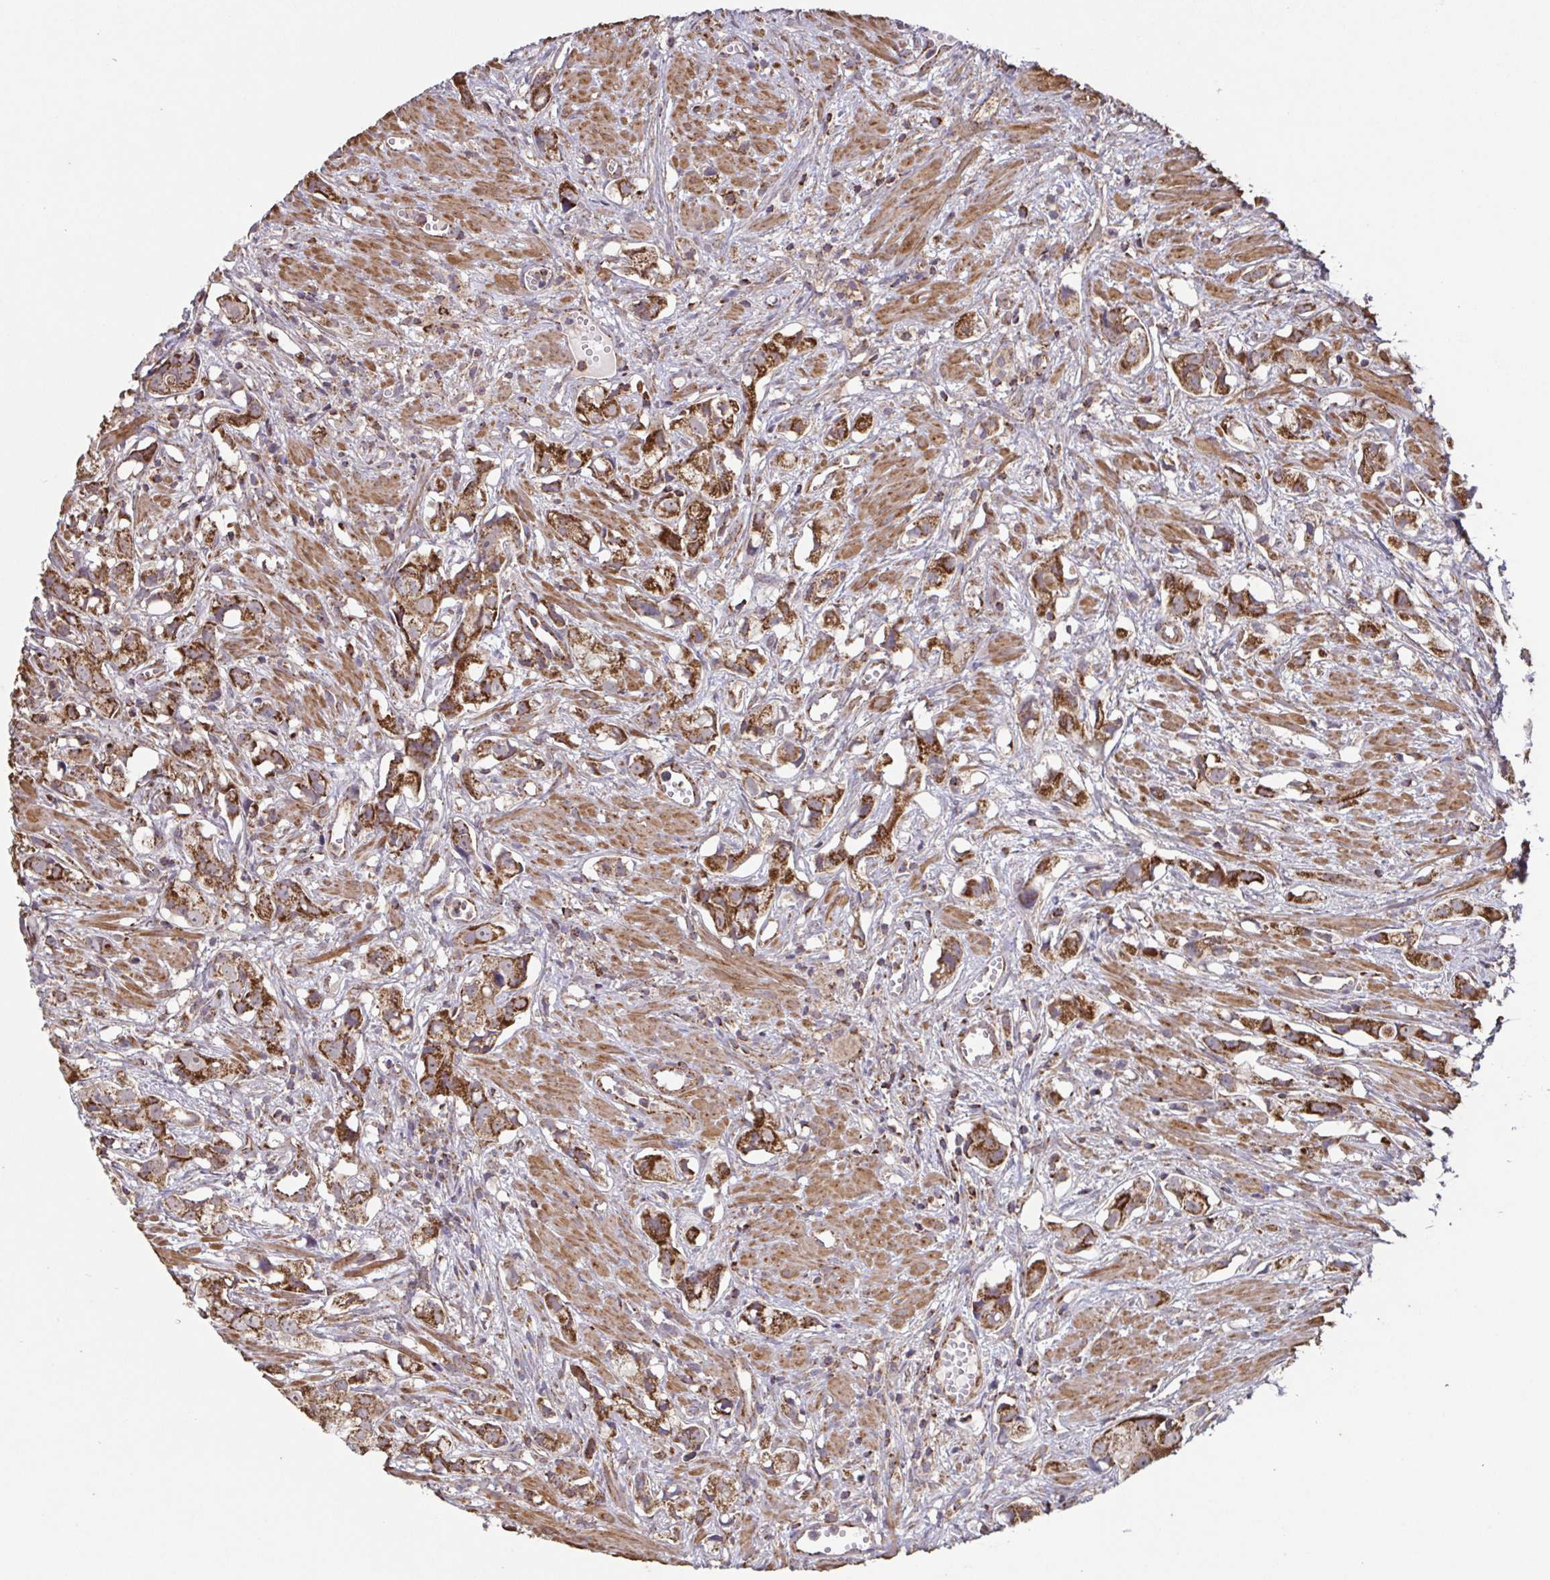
{"staining": {"intensity": "strong", "quantity": "25%-75%", "location": "cytoplasmic/membranous"}, "tissue": "prostate cancer", "cell_type": "Tumor cells", "image_type": "cancer", "snomed": [{"axis": "morphology", "description": "Adenocarcinoma, High grade"}, {"axis": "topography", "description": "Prostate"}], "caption": "Tumor cells display high levels of strong cytoplasmic/membranous positivity in about 25%-75% of cells in human prostate cancer (high-grade adenocarcinoma).", "gene": "DIP2B", "patient": {"sex": "male", "age": 58}}